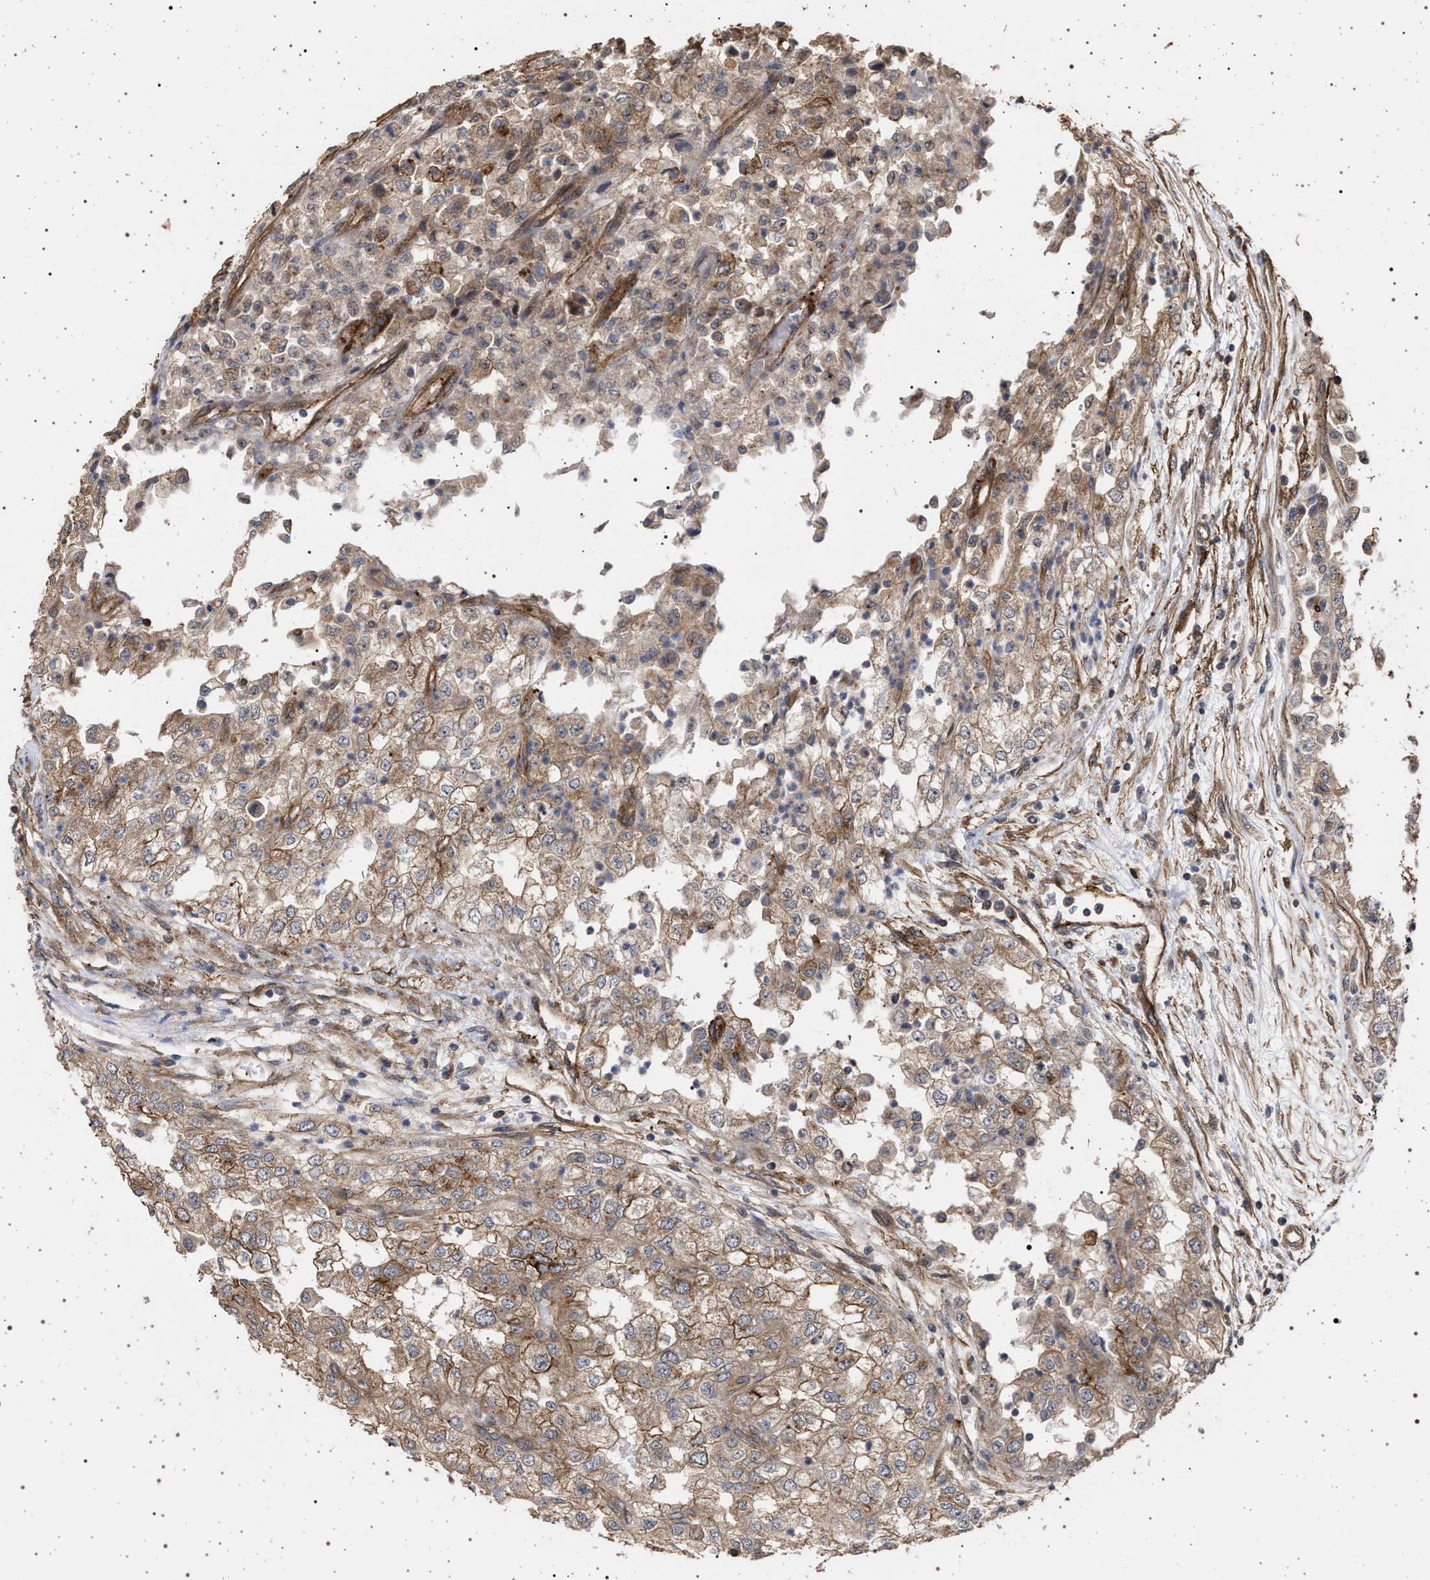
{"staining": {"intensity": "moderate", "quantity": ">75%", "location": "cytoplasmic/membranous"}, "tissue": "renal cancer", "cell_type": "Tumor cells", "image_type": "cancer", "snomed": [{"axis": "morphology", "description": "Adenocarcinoma, NOS"}, {"axis": "topography", "description": "Kidney"}], "caption": "A medium amount of moderate cytoplasmic/membranous expression is identified in approximately >75% of tumor cells in renal cancer tissue.", "gene": "IFT20", "patient": {"sex": "female", "age": 54}}